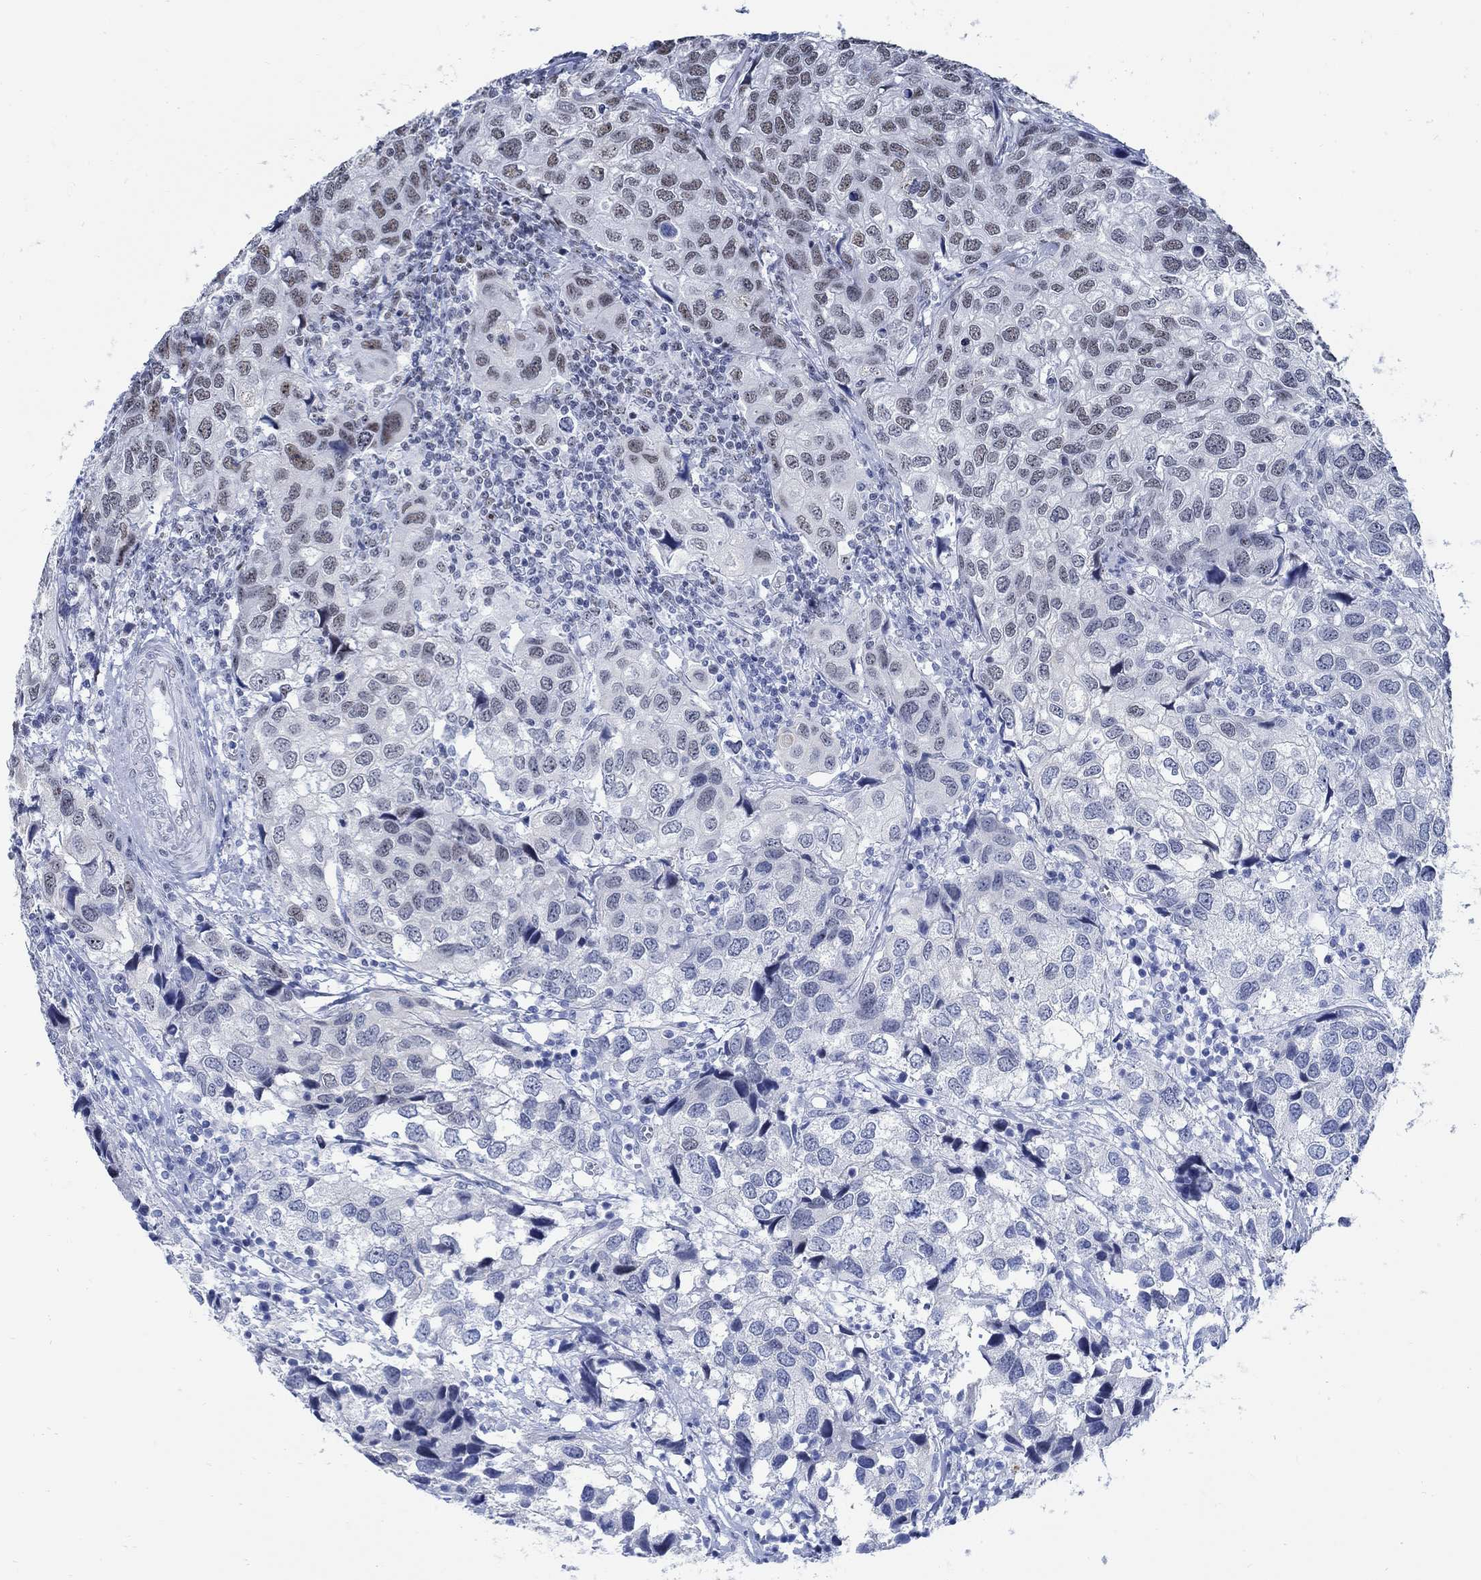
{"staining": {"intensity": "moderate", "quantity": "<25%", "location": "nuclear"}, "tissue": "urothelial cancer", "cell_type": "Tumor cells", "image_type": "cancer", "snomed": [{"axis": "morphology", "description": "Urothelial carcinoma, High grade"}, {"axis": "topography", "description": "Urinary bladder"}], "caption": "High-grade urothelial carcinoma tissue shows moderate nuclear expression in about <25% of tumor cells, visualized by immunohistochemistry.", "gene": "DLK1", "patient": {"sex": "male", "age": 79}}